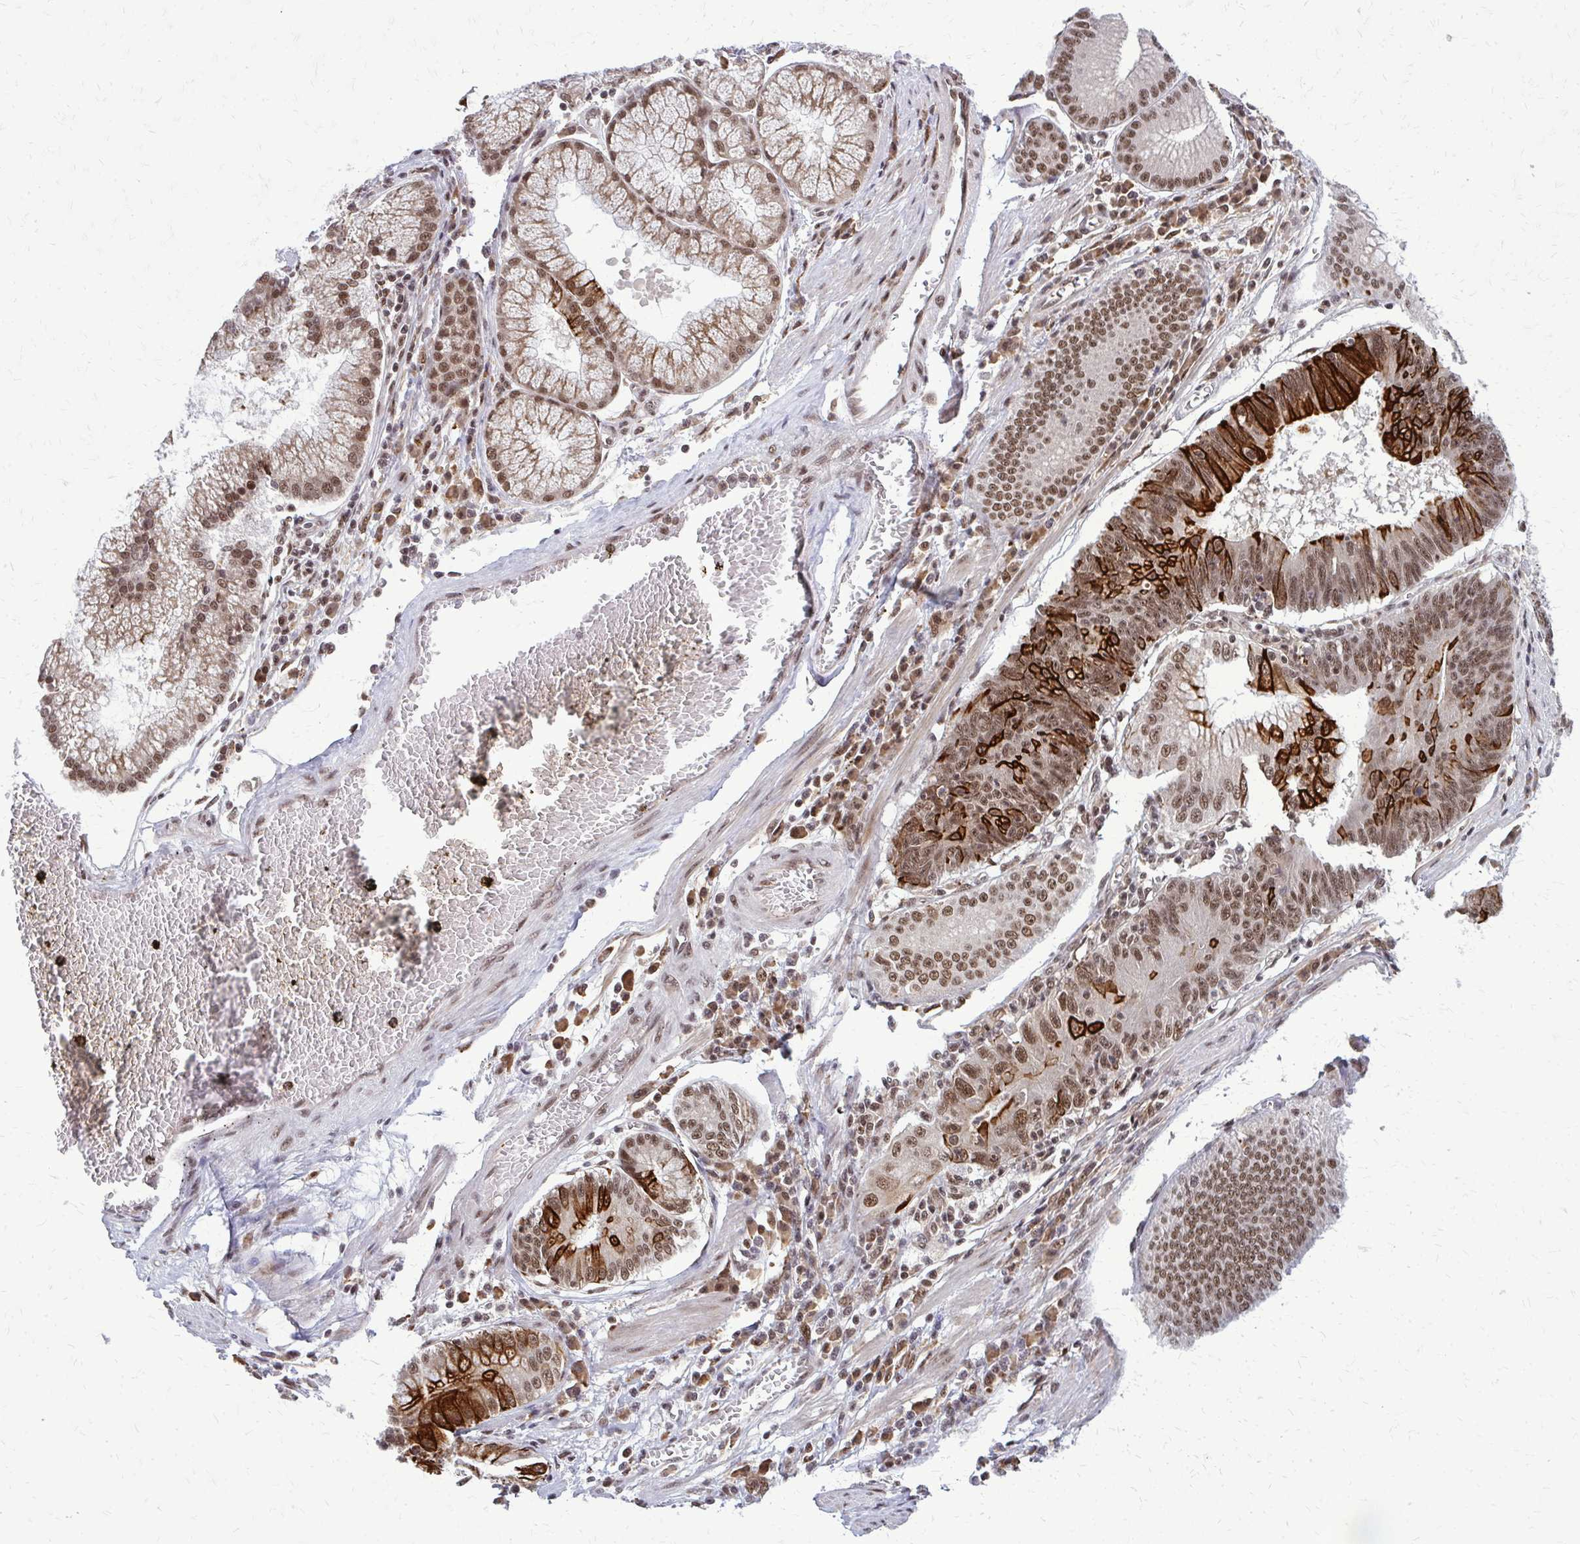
{"staining": {"intensity": "strong", "quantity": "25%-75%", "location": "cytoplasmic/membranous,nuclear"}, "tissue": "stomach cancer", "cell_type": "Tumor cells", "image_type": "cancer", "snomed": [{"axis": "morphology", "description": "Adenocarcinoma, NOS"}, {"axis": "topography", "description": "Stomach"}], "caption": "Strong cytoplasmic/membranous and nuclear staining is present in approximately 25%-75% of tumor cells in stomach cancer (adenocarcinoma).", "gene": "HDAC3", "patient": {"sex": "male", "age": 59}}